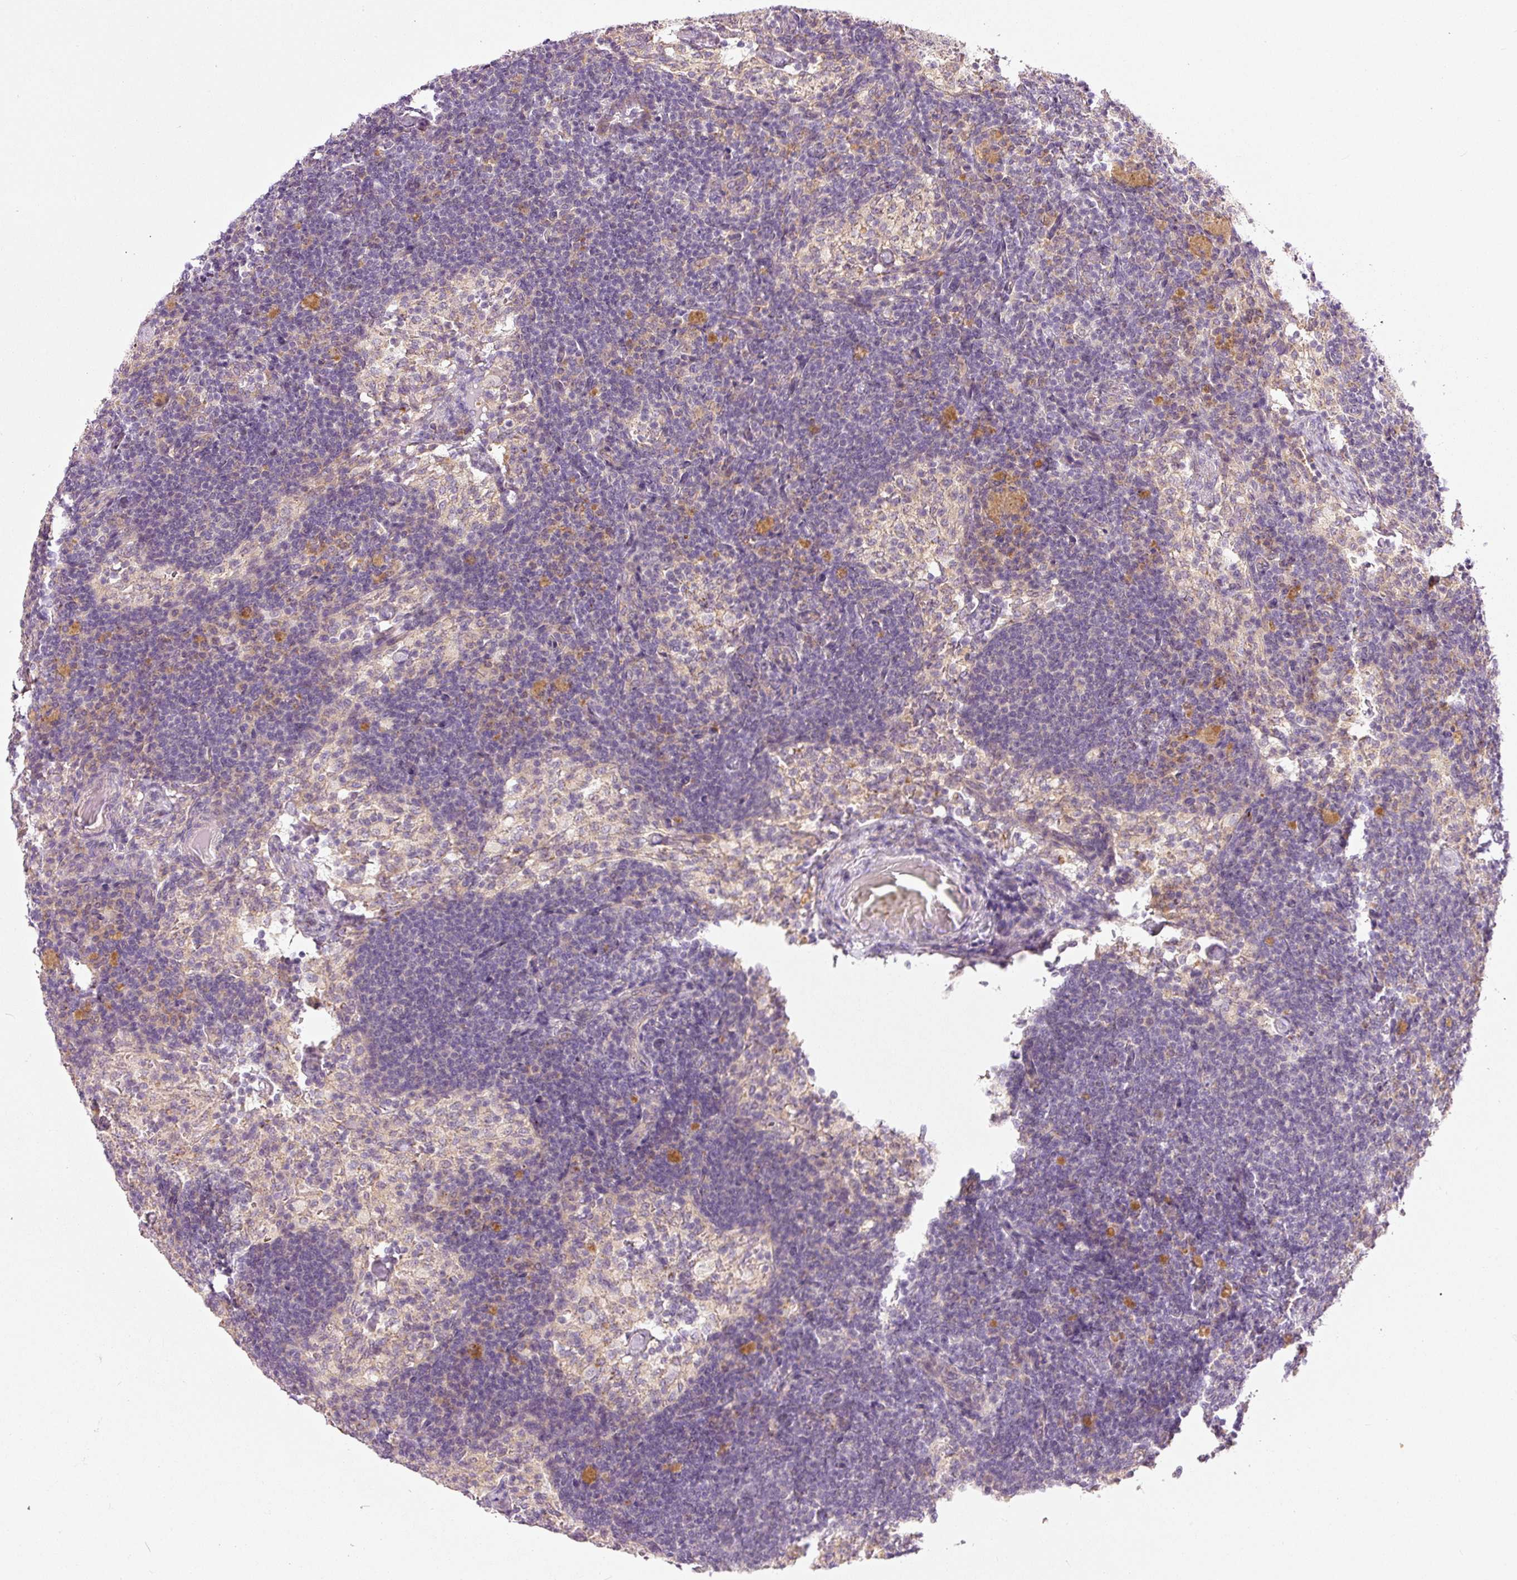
{"staining": {"intensity": "moderate", "quantity": "25%-75%", "location": "cytoplasmic/membranous,nuclear"}, "tissue": "lymph node", "cell_type": "Germinal center cells", "image_type": "normal", "snomed": [{"axis": "morphology", "description": "Normal tissue, NOS"}, {"axis": "topography", "description": "Lymph node"}], "caption": "Immunohistochemical staining of normal human lymph node displays 25%-75% levels of moderate cytoplasmic/membranous,nuclear protein positivity in about 25%-75% of germinal center cells. (Brightfield microscopy of DAB IHC at high magnification).", "gene": "MZT2A", "patient": {"sex": "male", "age": 49}}